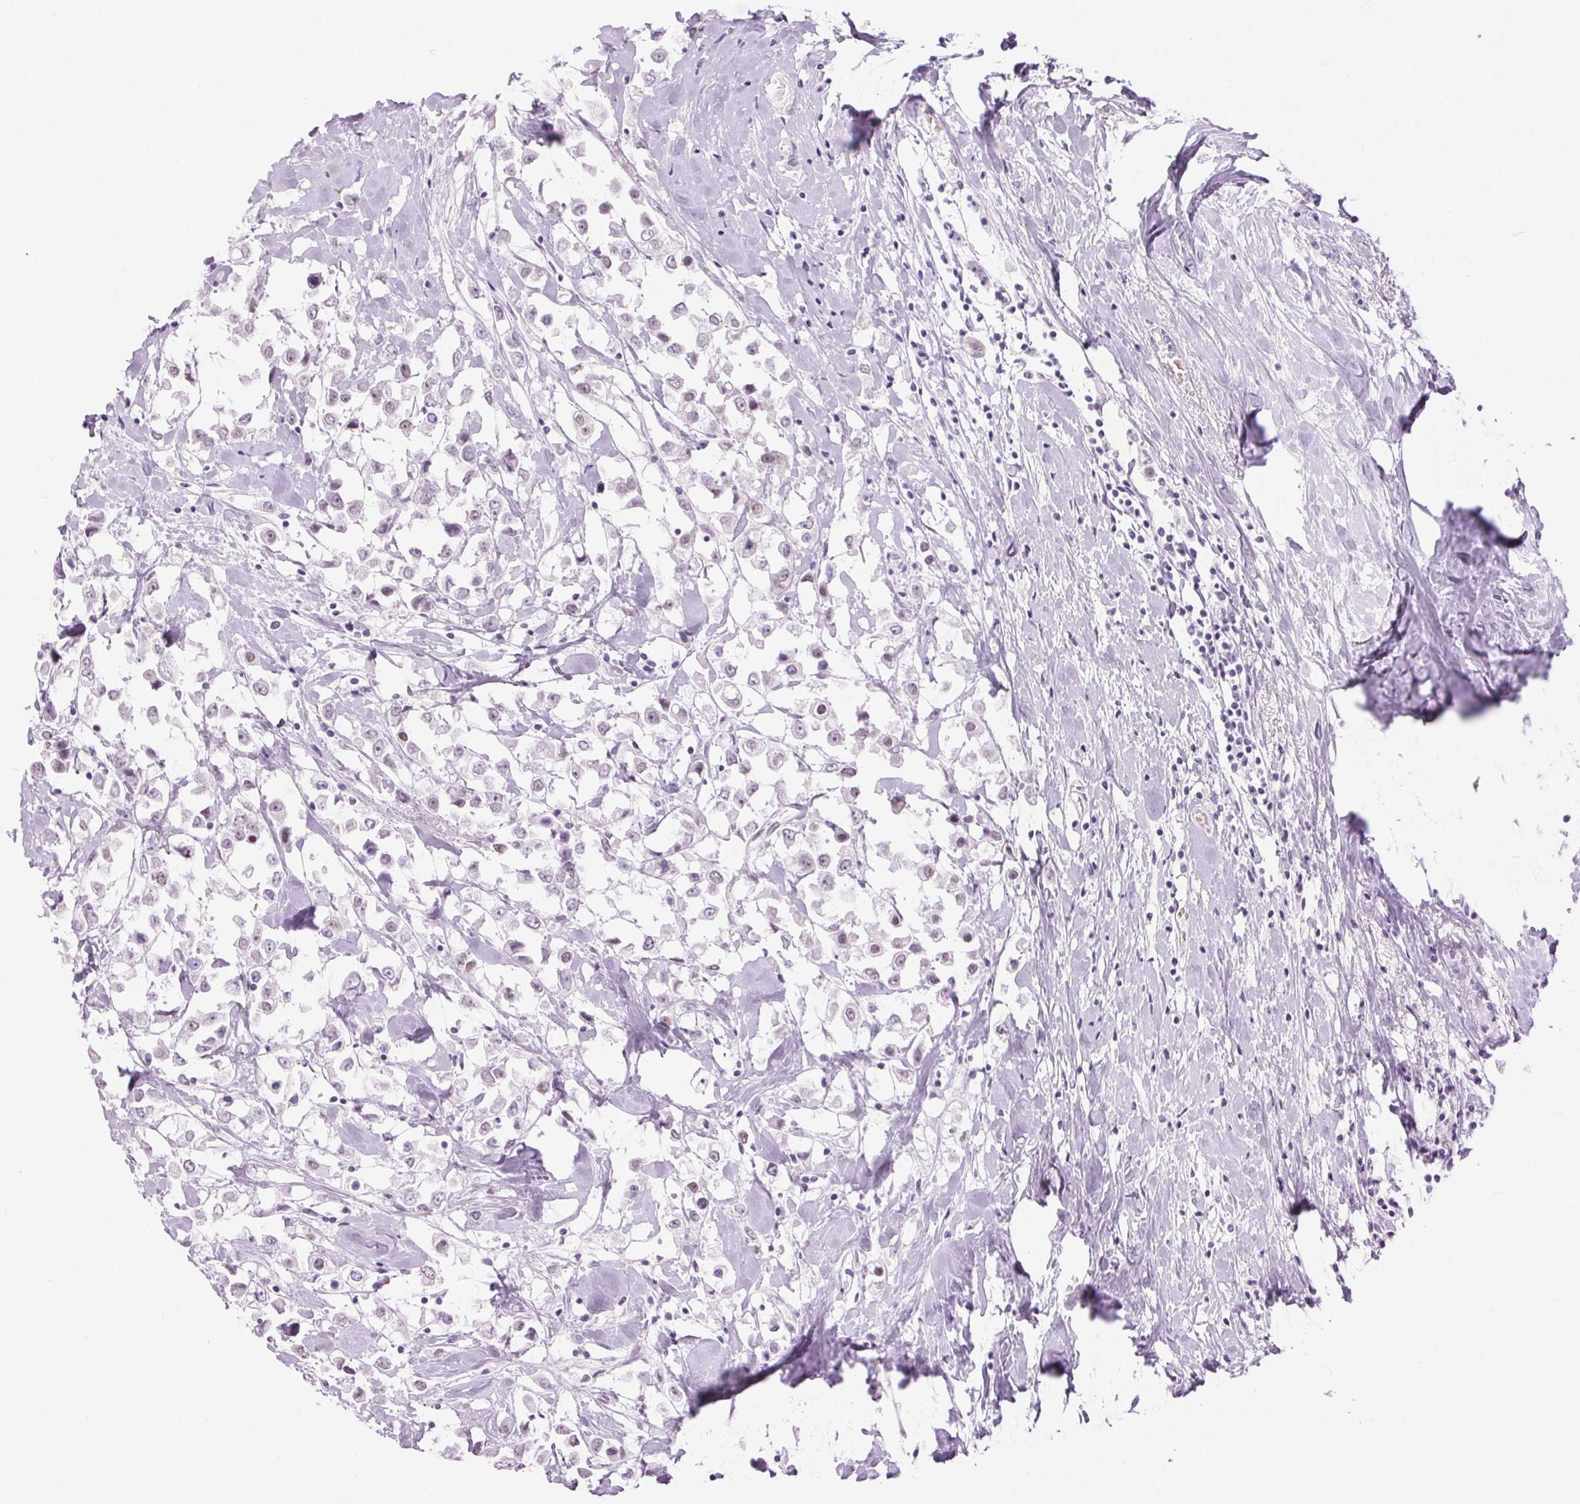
{"staining": {"intensity": "negative", "quantity": "none", "location": "none"}, "tissue": "breast cancer", "cell_type": "Tumor cells", "image_type": "cancer", "snomed": [{"axis": "morphology", "description": "Duct carcinoma"}, {"axis": "topography", "description": "Breast"}], "caption": "IHC of breast cancer reveals no expression in tumor cells.", "gene": "BEND2", "patient": {"sex": "female", "age": 61}}